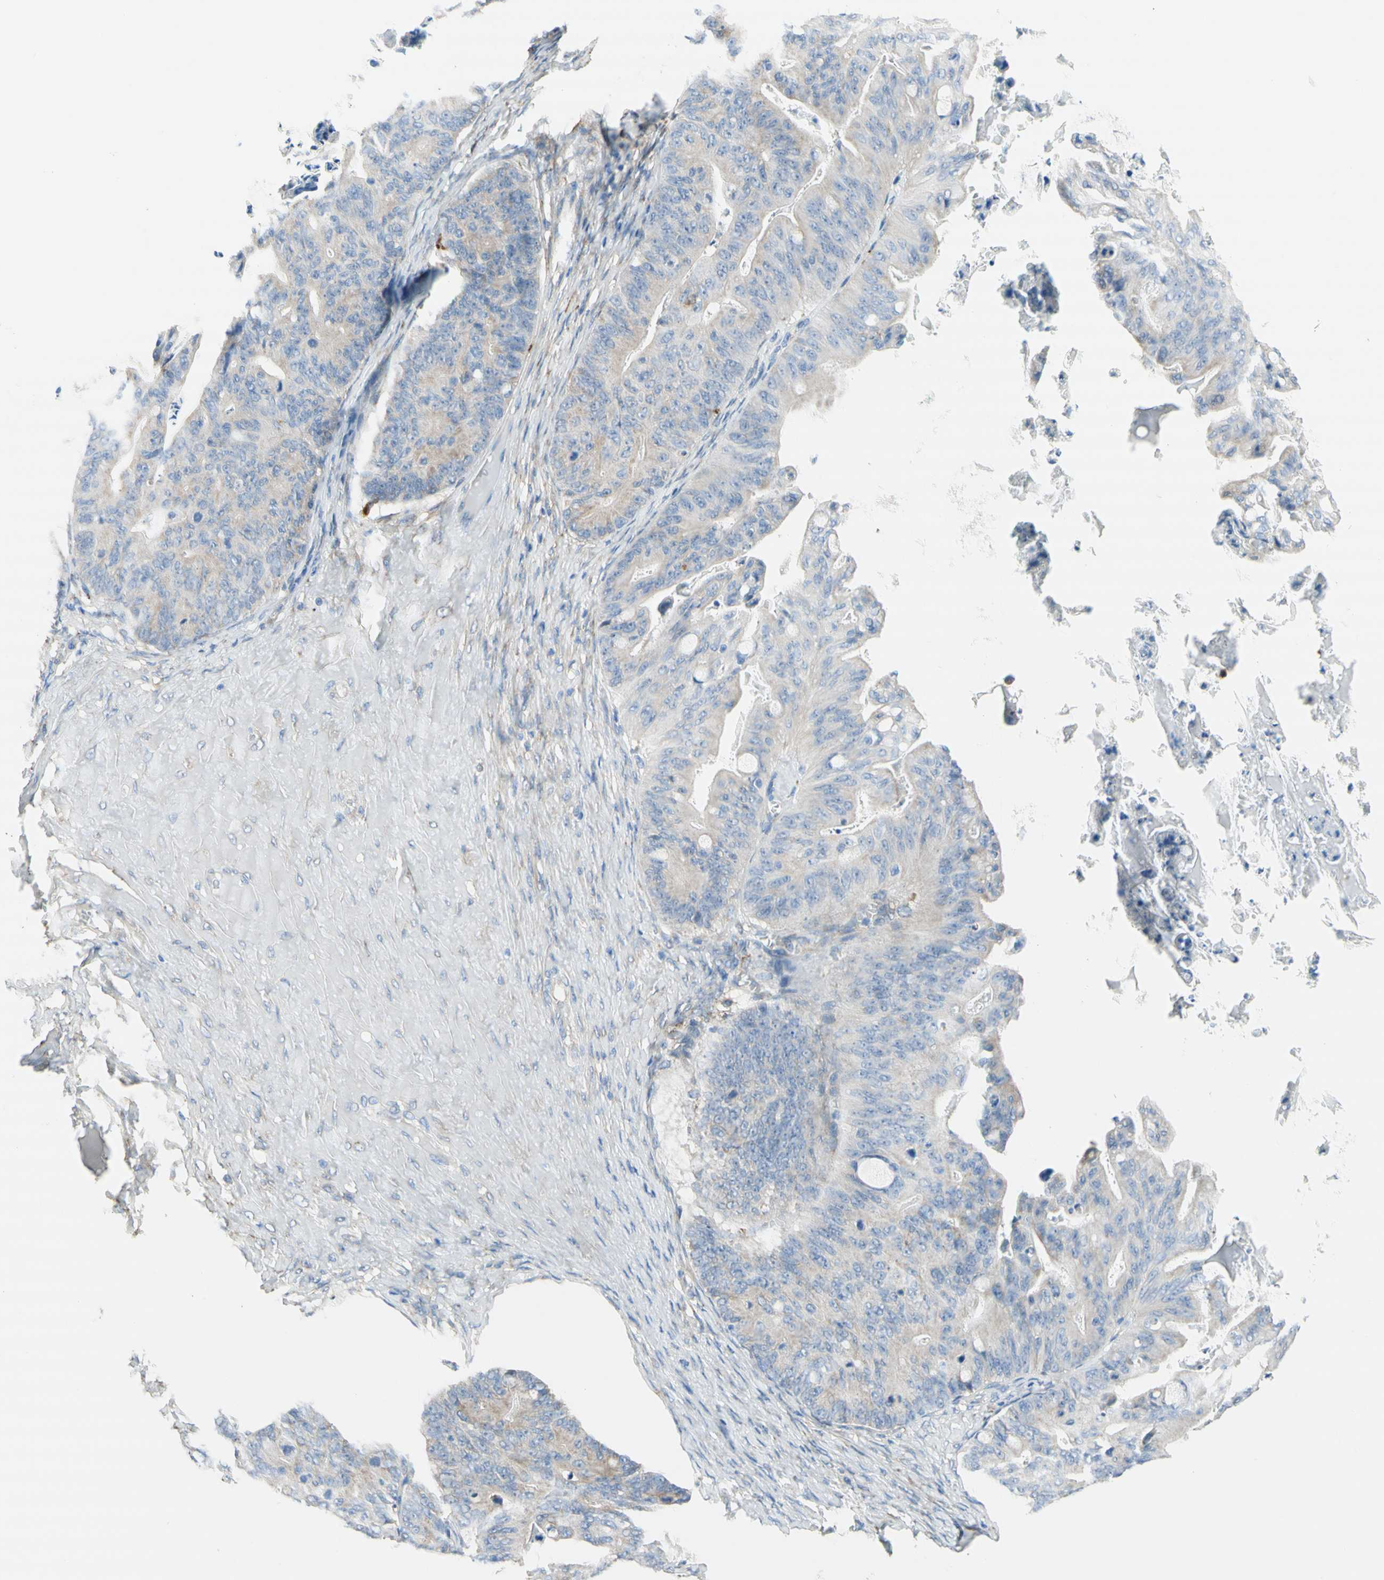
{"staining": {"intensity": "negative", "quantity": "none", "location": "none"}, "tissue": "ovarian cancer", "cell_type": "Tumor cells", "image_type": "cancer", "snomed": [{"axis": "morphology", "description": "Cystadenocarcinoma, mucinous, NOS"}, {"axis": "topography", "description": "Ovary"}], "caption": "Tumor cells show no significant staining in mucinous cystadenocarcinoma (ovarian). (Immunohistochemistry (ihc), brightfield microscopy, high magnification).", "gene": "URB2", "patient": {"sex": "female", "age": 37}}